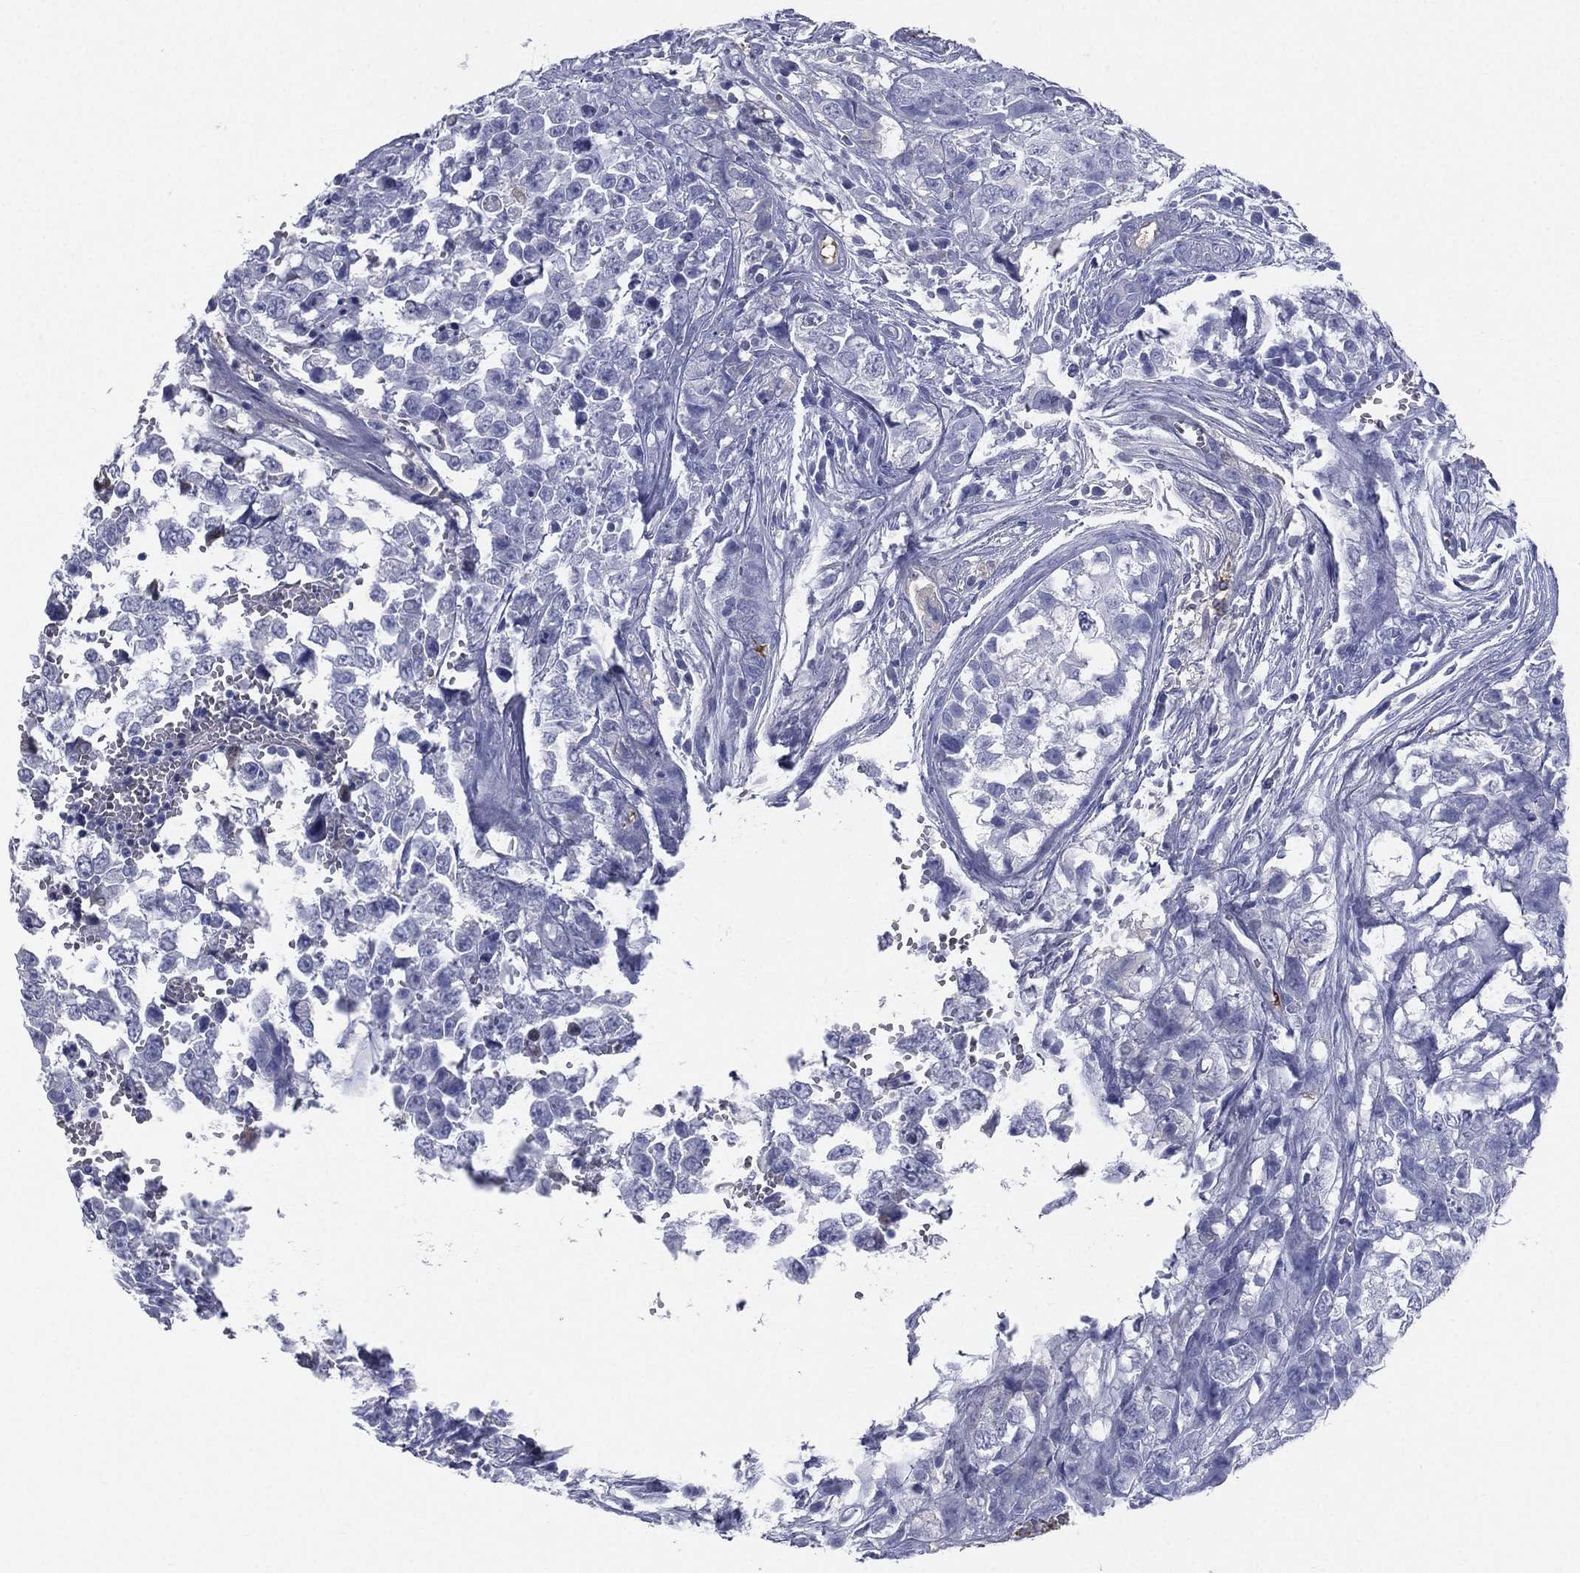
{"staining": {"intensity": "negative", "quantity": "none", "location": "none"}, "tissue": "testis cancer", "cell_type": "Tumor cells", "image_type": "cancer", "snomed": [{"axis": "morphology", "description": "Carcinoma, Embryonal, NOS"}, {"axis": "topography", "description": "Testis"}], "caption": "Tumor cells are negative for brown protein staining in embryonal carcinoma (testis).", "gene": "HP", "patient": {"sex": "male", "age": 23}}